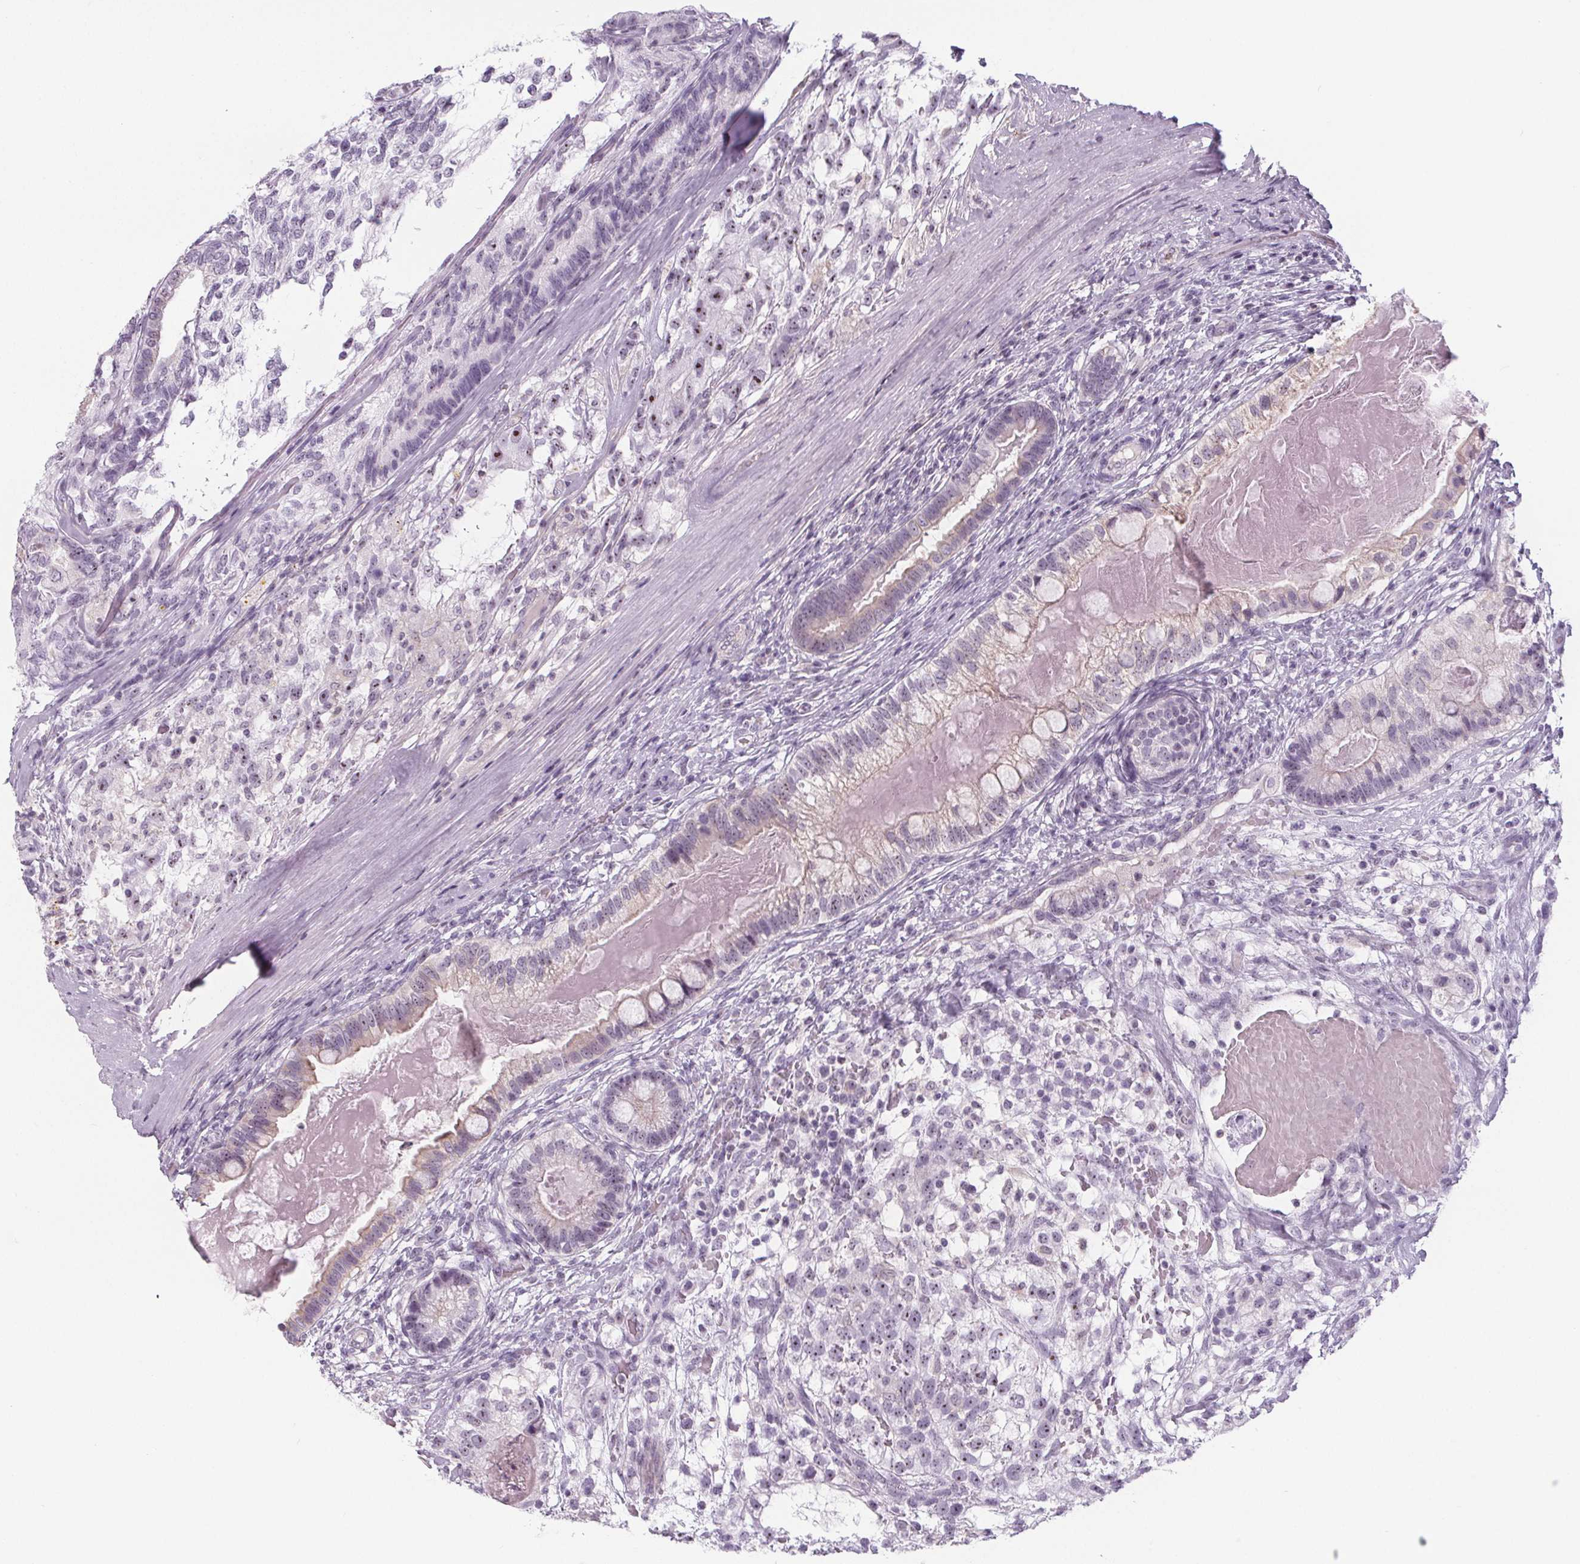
{"staining": {"intensity": "moderate", "quantity": "<25%", "location": "cytoplasmic/membranous,nuclear"}, "tissue": "testis cancer", "cell_type": "Tumor cells", "image_type": "cancer", "snomed": [{"axis": "morphology", "description": "Seminoma, NOS"}, {"axis": "morphology", "description": "Carcinoma, Embryonal, NOS"}, {"axis": "topography", "description": "Testis"}], "caption": "DAB immunohistochemical staining of embryonal carcinoma (testis) demonstrates moderate cytoplasmic/membranous and nuclear protein expression in about <25% of tumor cells. Immunohistochemistry stains the protein in brown and the nuclei are stained blue.", "gene": "NOLC1", "patient": {"sex": "male", "age": 41}}